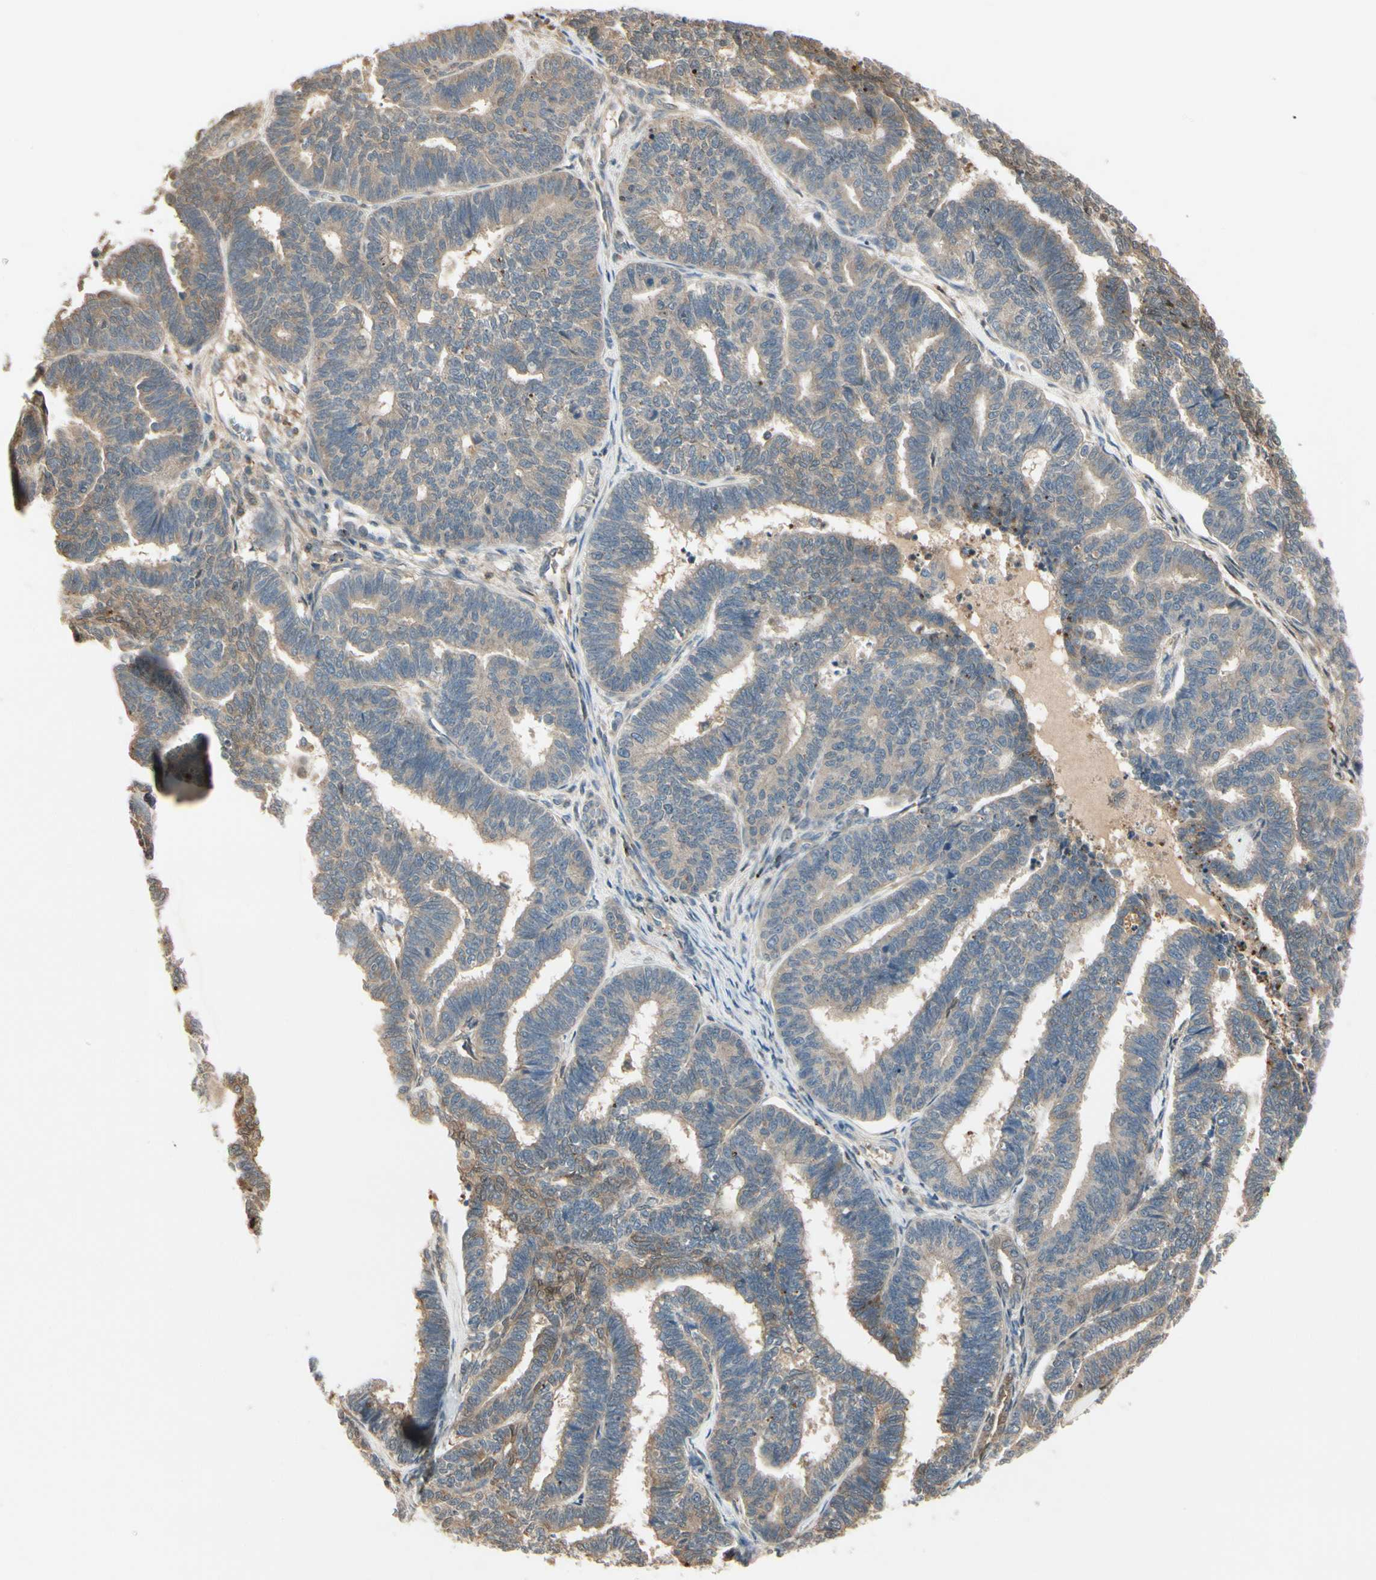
{"staining": {"intensity": "weak", "quantity": ">75%", "location": "cytoplasmic/membranous"}, "tissue": "endometrial cancer", "cell_type": "Tumor cells", "image_type": "cancer", "snomed": [{"axis": "morphology", "description": "Adenocarcinoma, NOS"}, {"axis": "topography", "description": "Endometrium"}], "caption": "Endometrial cancer (adenocarcinoma) stained with a brown dye reveals weak cytoplasmic/membranous positive expression in approximately >75% of tumor cells.", "gene": "EVC", "patient": {"sex": "female", "age": 70}}